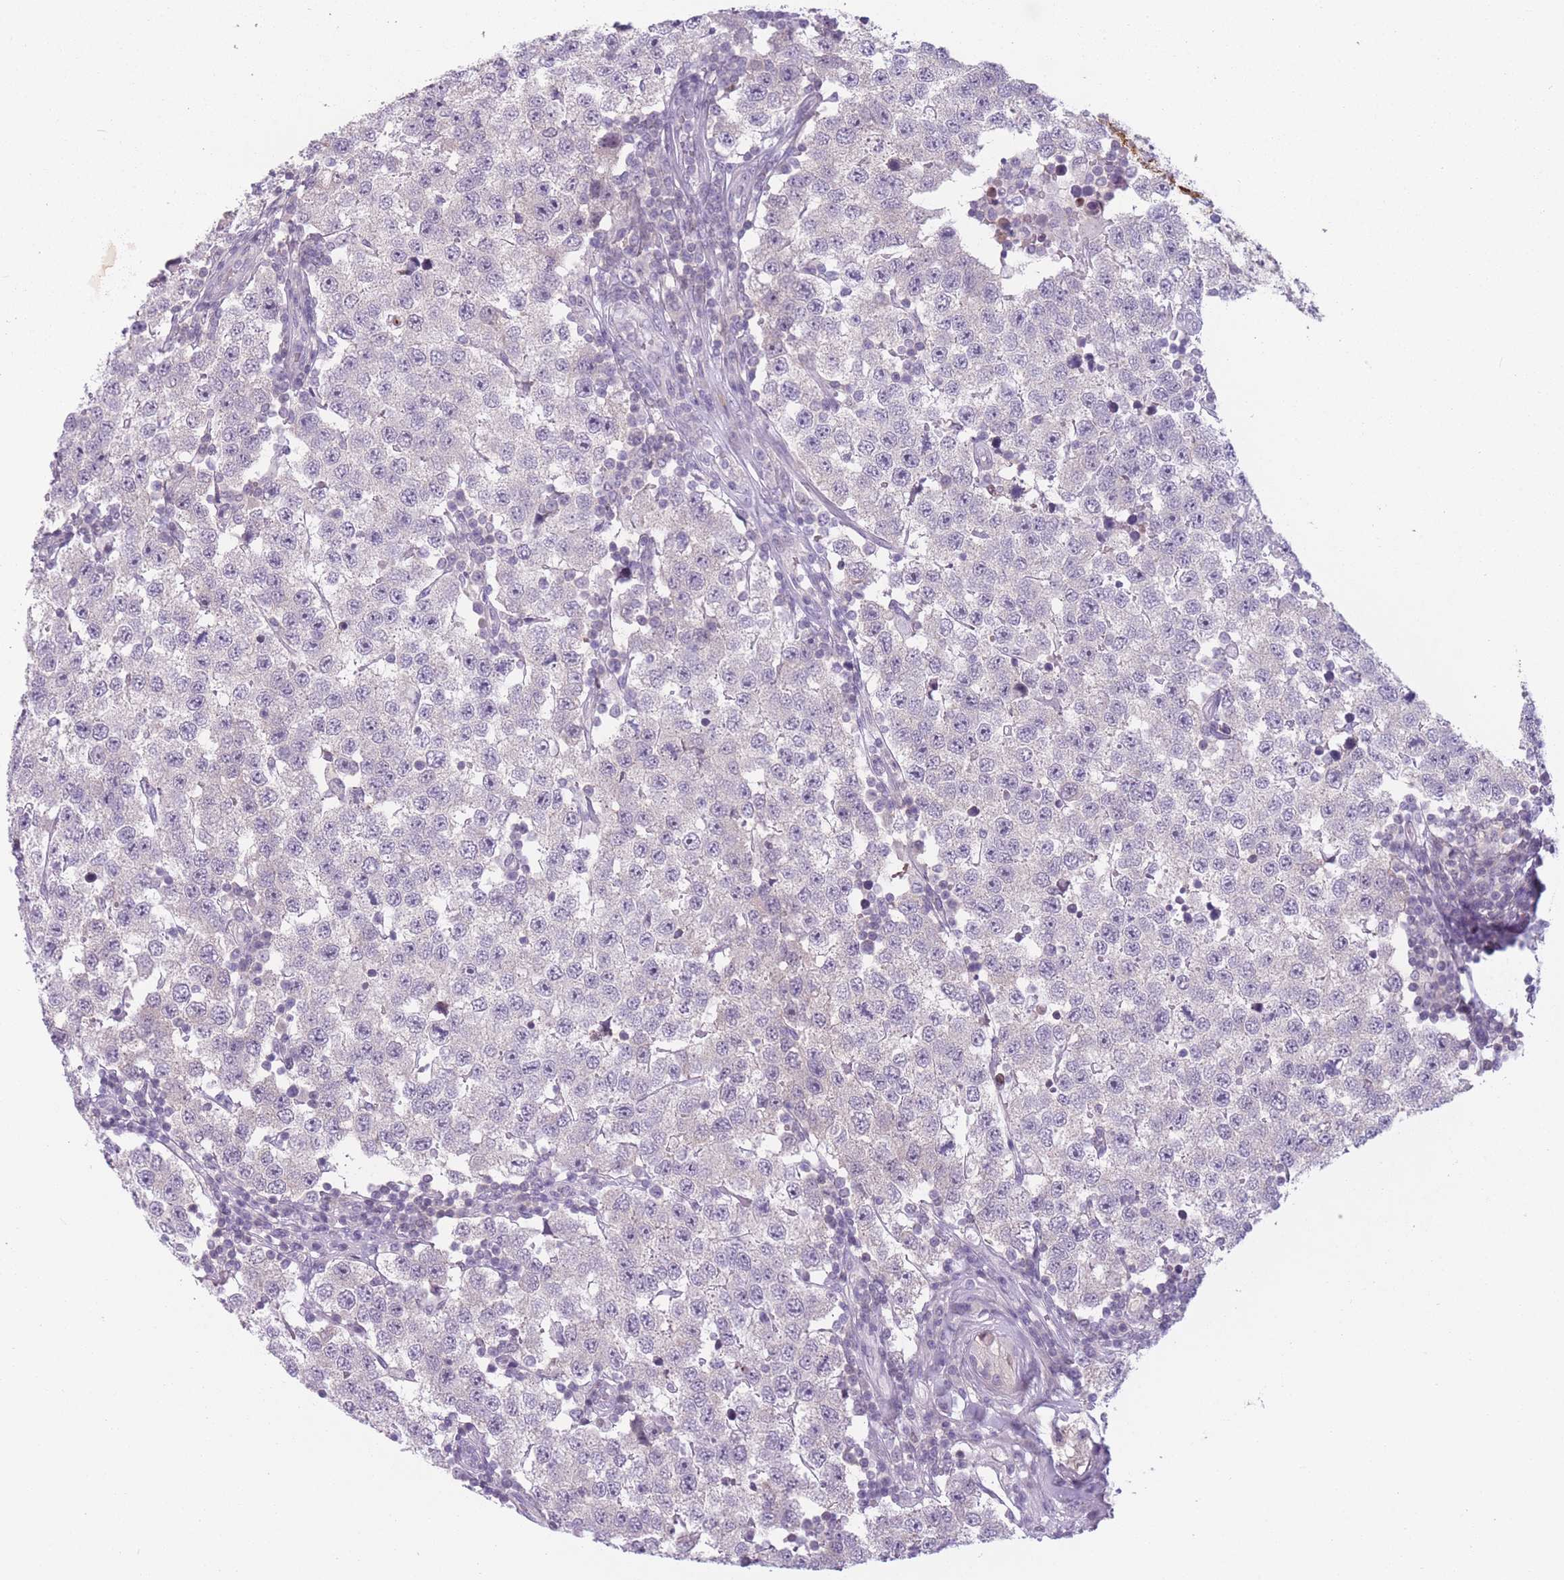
{"staining": {"intensity": "negative", "quantity": "none", "location": "none"}, "tissue": "testis cancer", "cell_type": "Tumor cells", "image_type": "cancer", "snomed": [{"axis": "morphology", "description": "Seminoma, NOS"}, {"axis": "topography", "description": "Testis"}], "caption": "The micrograph shows no significant expression in tumor cells of seminoma (testis). (DAB immunohistochemistry (IHC), high magnification).", "gene": "ZNF439", "patient": {"sex": "male", "age": 34}}